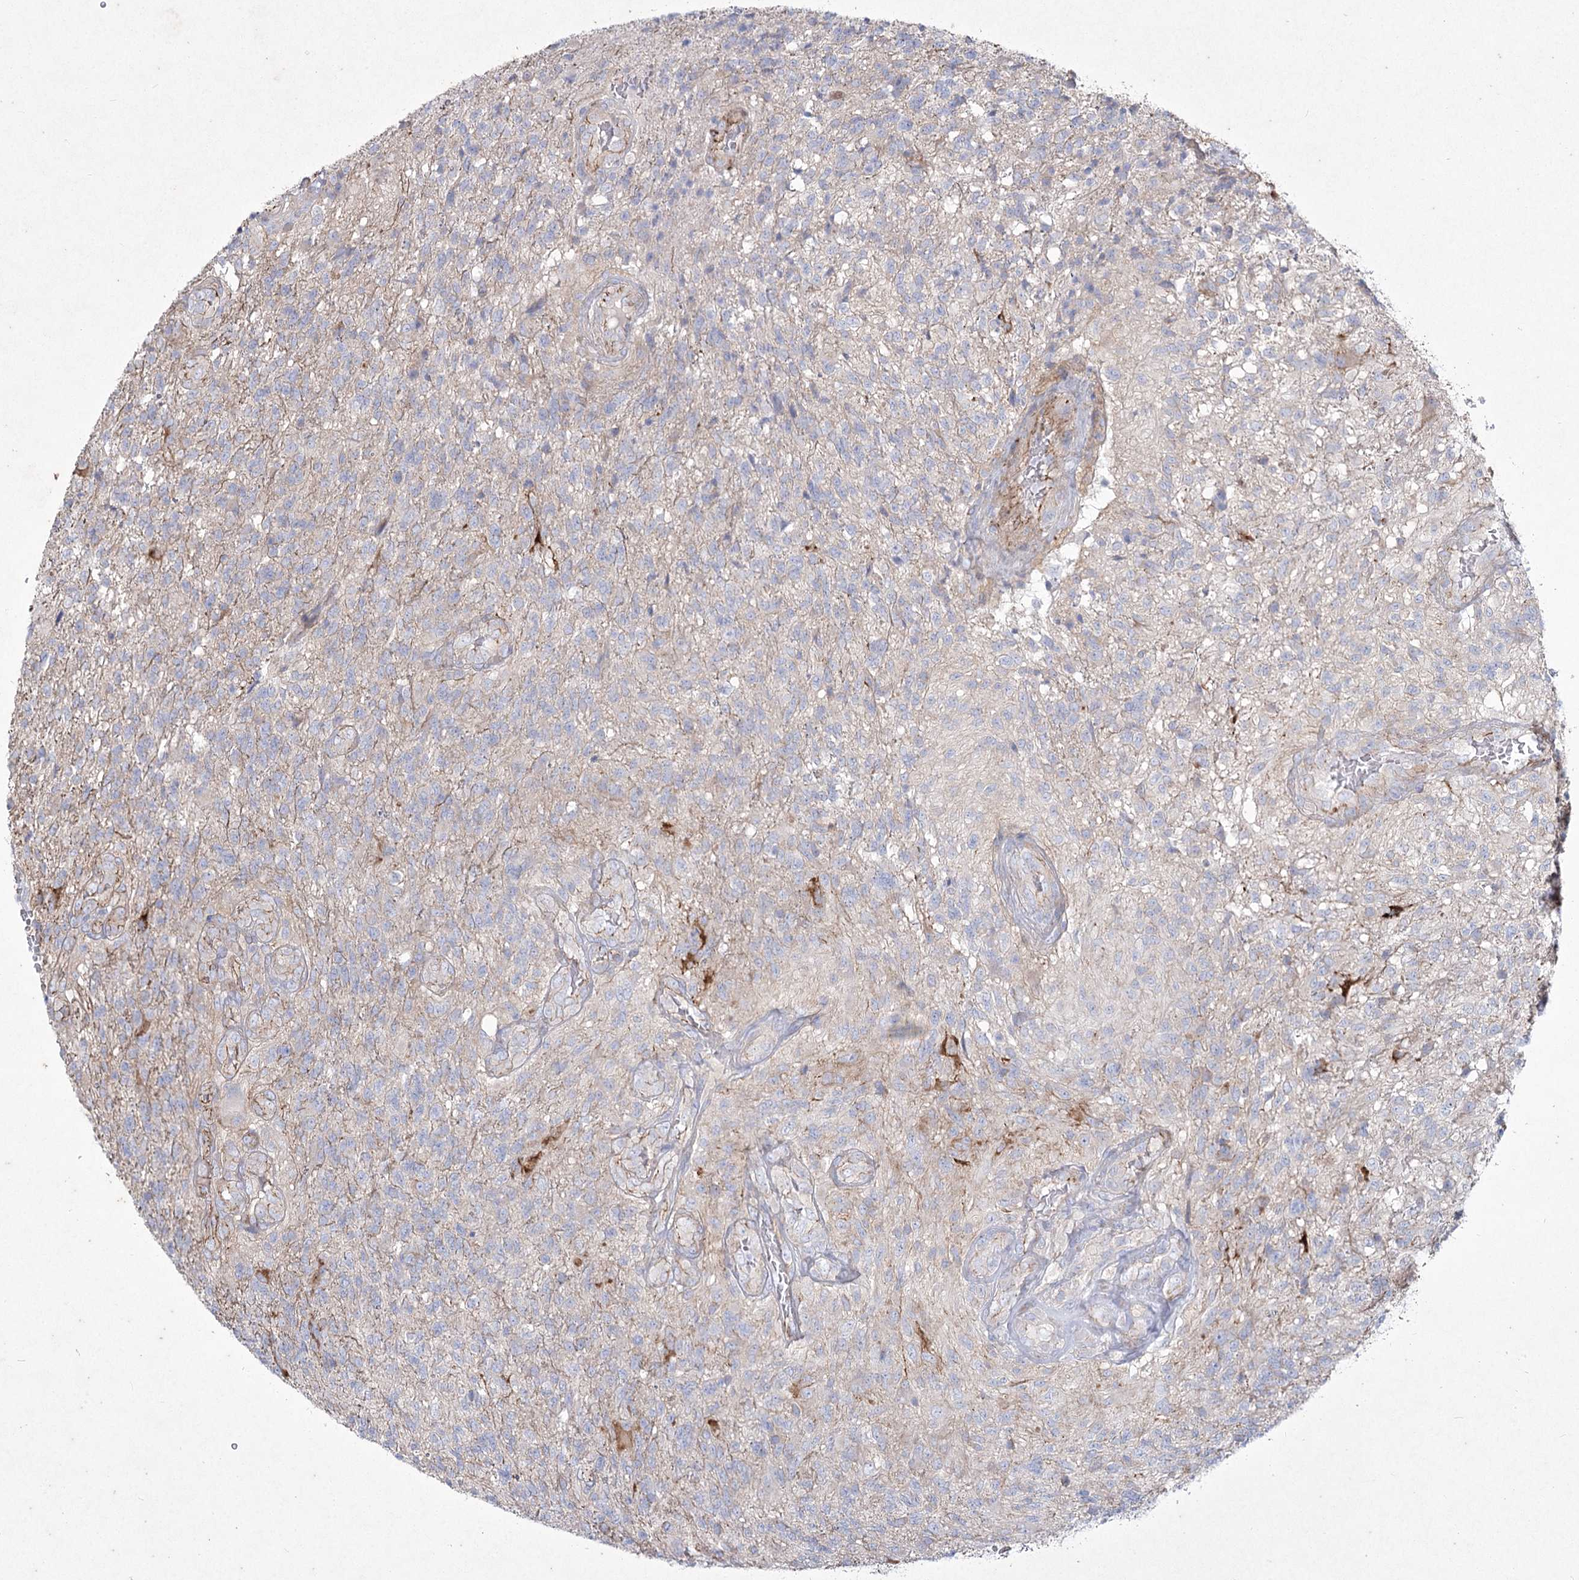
{"staining": {"intensity": "negative", "quantity": "none", "location": "none"}, "tissue": "glioma", "cell_type": "Tumor cells", "image_type": "cancer", "snomed": [{"axis": "morphology", "description": "Glioma, malignant, High grade"}, {"axis": "topography", "description": "Brain"}], "caption": "IHC of human malignant high-grade glioma exhibits no positivity in tumor cells.", "gene": "LDLRAD3", "patient": {"sex": "male", "age": 56}}